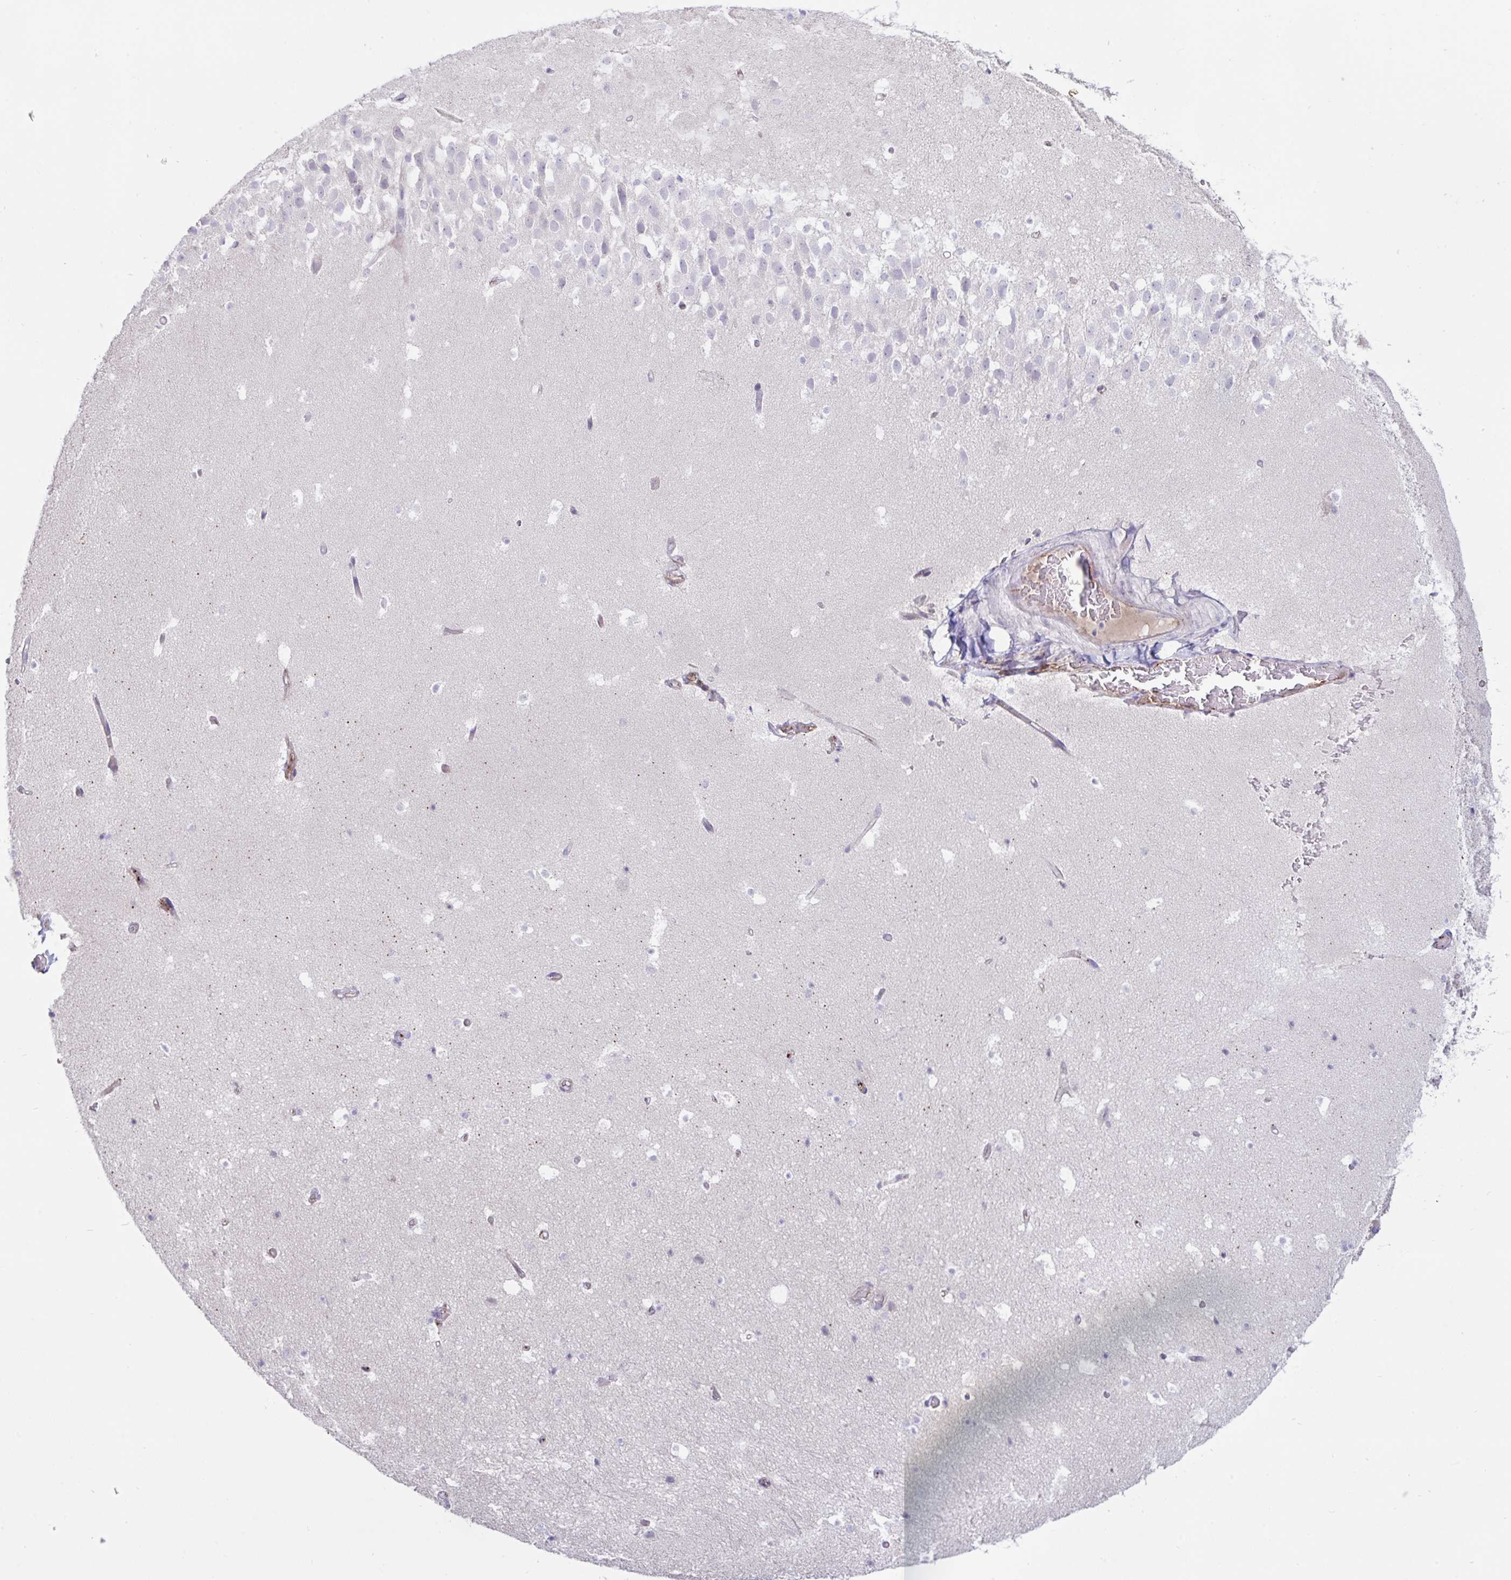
{"staining": {"intensity": "negative", "quantity": "none", "location": "none"}, "tissue": "hippocampus", "cell_type": "Glial cells", "image_type": "normal", "snomed": [{"axis": "morphology", "description": "Normal tissue, NOS"}, {"axis": "topography", "description": "Hippocampus"}], "caption": "The histopathology image demonstrates no staining of glial cells in unremarkable hippocampus. (DAB (3,3'-diaminobenzidine) immunohistochemistry (IHC) with hematoxylin counter stain).", "gene": "IL37", "patient": {"sex": "male", "age": 26}}